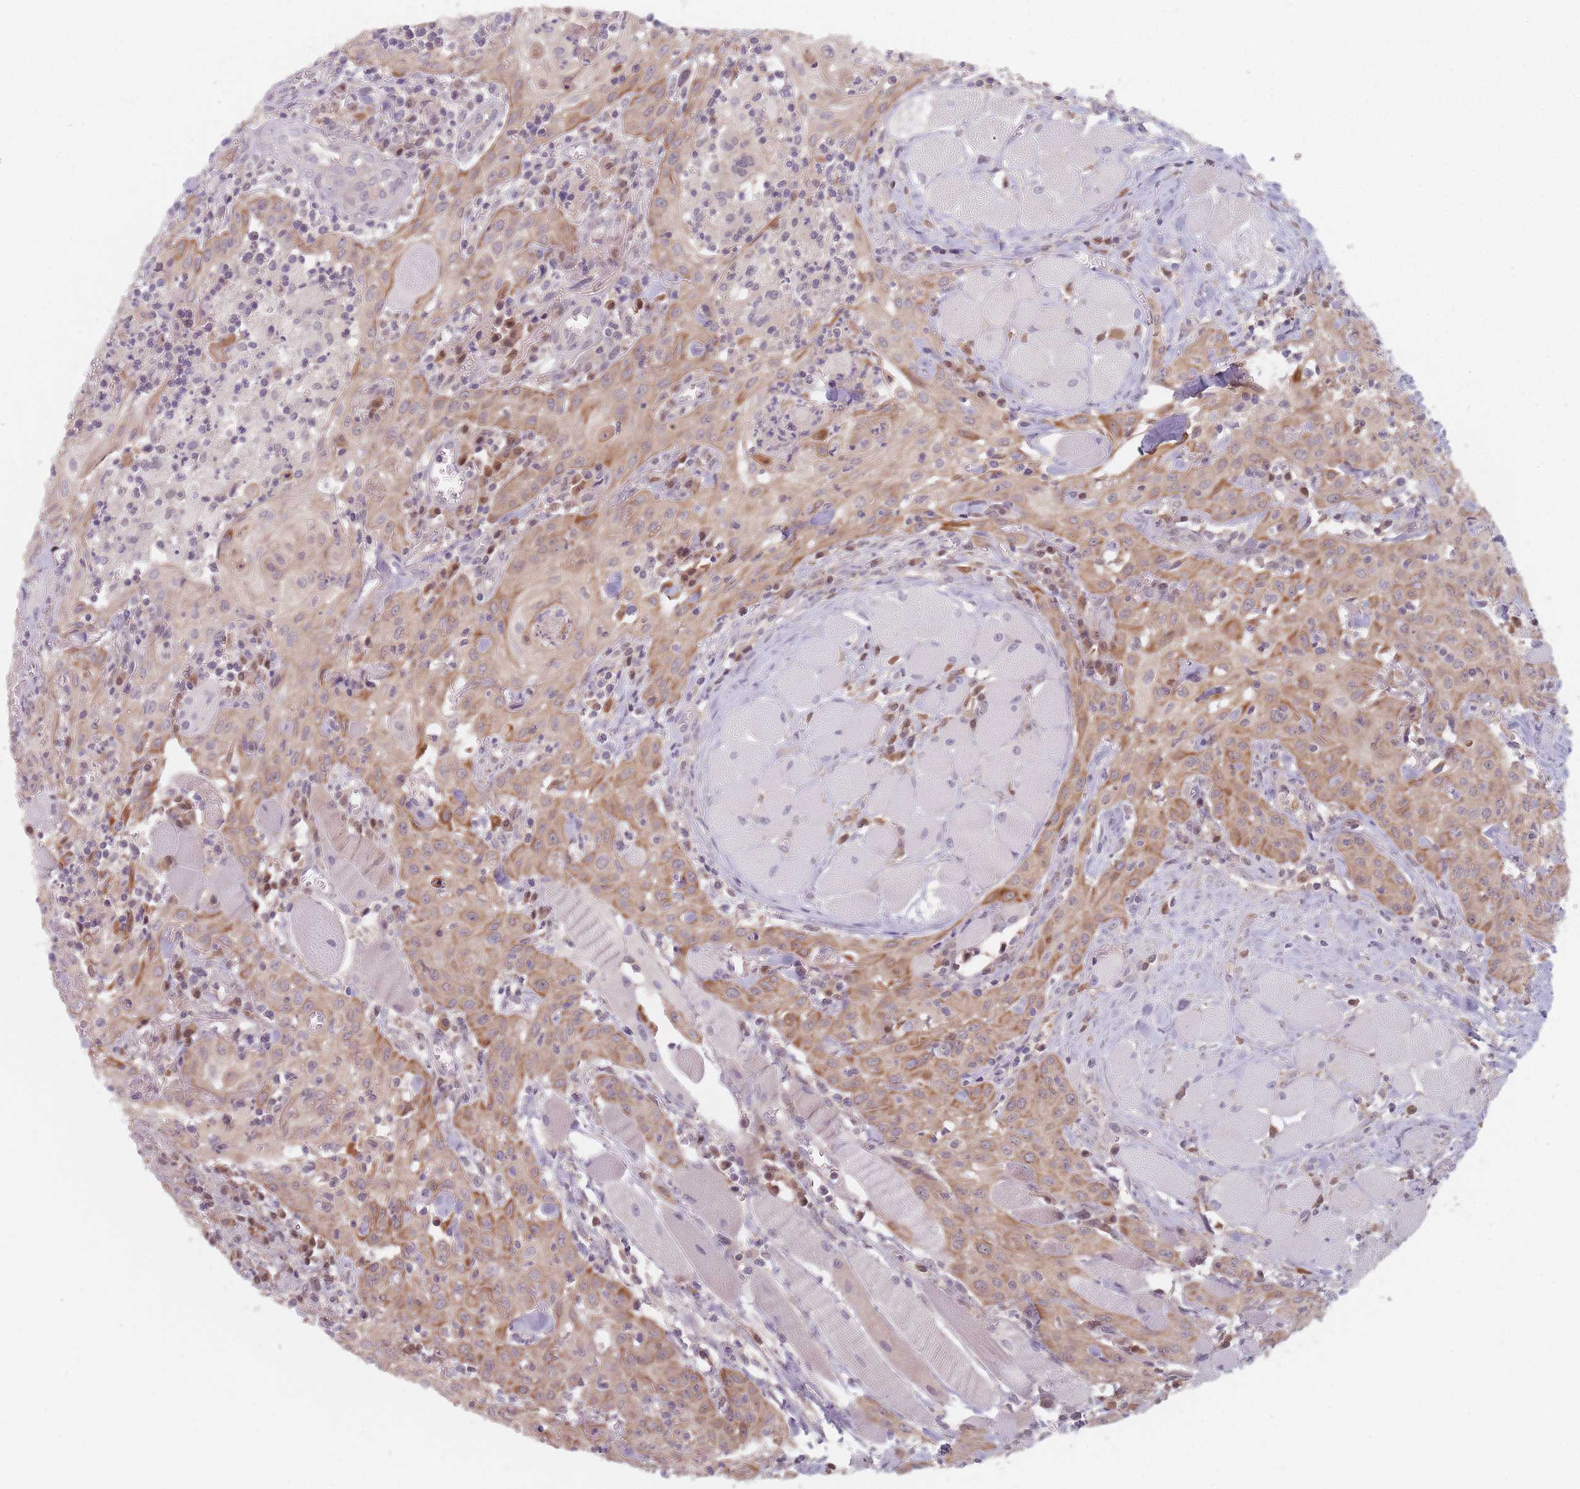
{"staining": {"intensity": "moderate", "quantity": "25%-75%", "location": "cytoplasmic/membranous"}, "tissue": "head and neck cancer", "cell_type": "Tumor cells", "image_type": "cancer", "snomed": [{"axis": "morphology", "description": "Squamous cell carcinoma, NOS"}, {"axis": "topography", "description": "Oral tissue"}, {"axis": "topography", "description": "Head-Neck"}], "caption": "Head and neck cancer stained with a brown dye demonstrates moderate cytoplasmic/membranous positive staining in about 25%-75% of tumor cells.", "gene": "NAXE", "patient": {"sex": "female", "age": 70}}